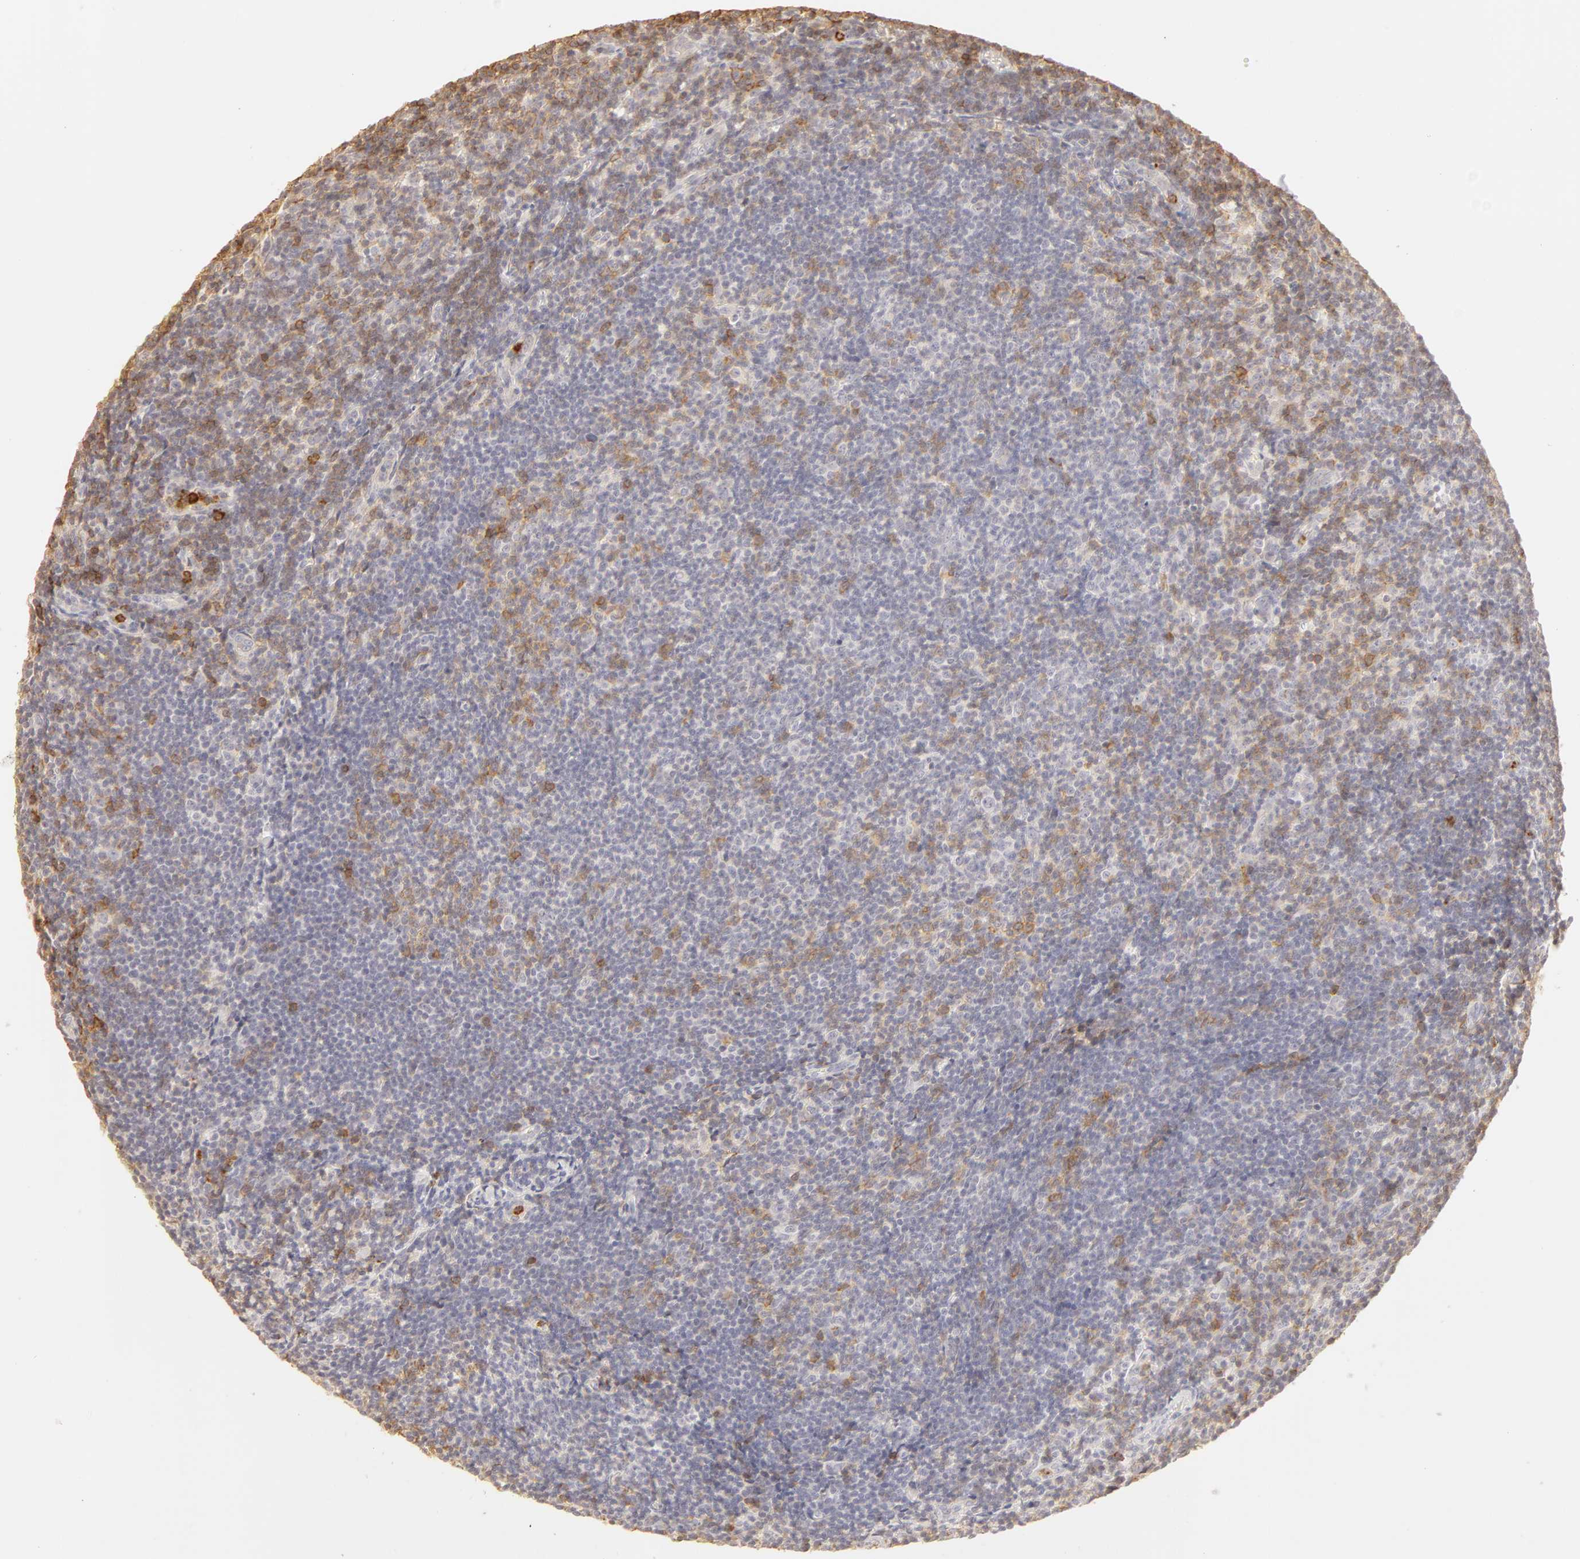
{"staining": {"intensity": "weak", "quantity": "<25%", "location": "cytoplasmic/membranous"}, "tissue": "lymphoma", "cell_type": "Tumor cells", "image_type": "cancer", "snomed": [{"axis": "morphology", "description": "Malignant lymphoma, non-Hodgkin's type, Low grade"}, {"axis": "topography", "description": "Lymph node"}], "caption": "Lymphoma was stained to show a protein in brown. There is no significant staining in tumor cells.", "gene": "C1R", "patient": {"sex": "male", "age": 49}}